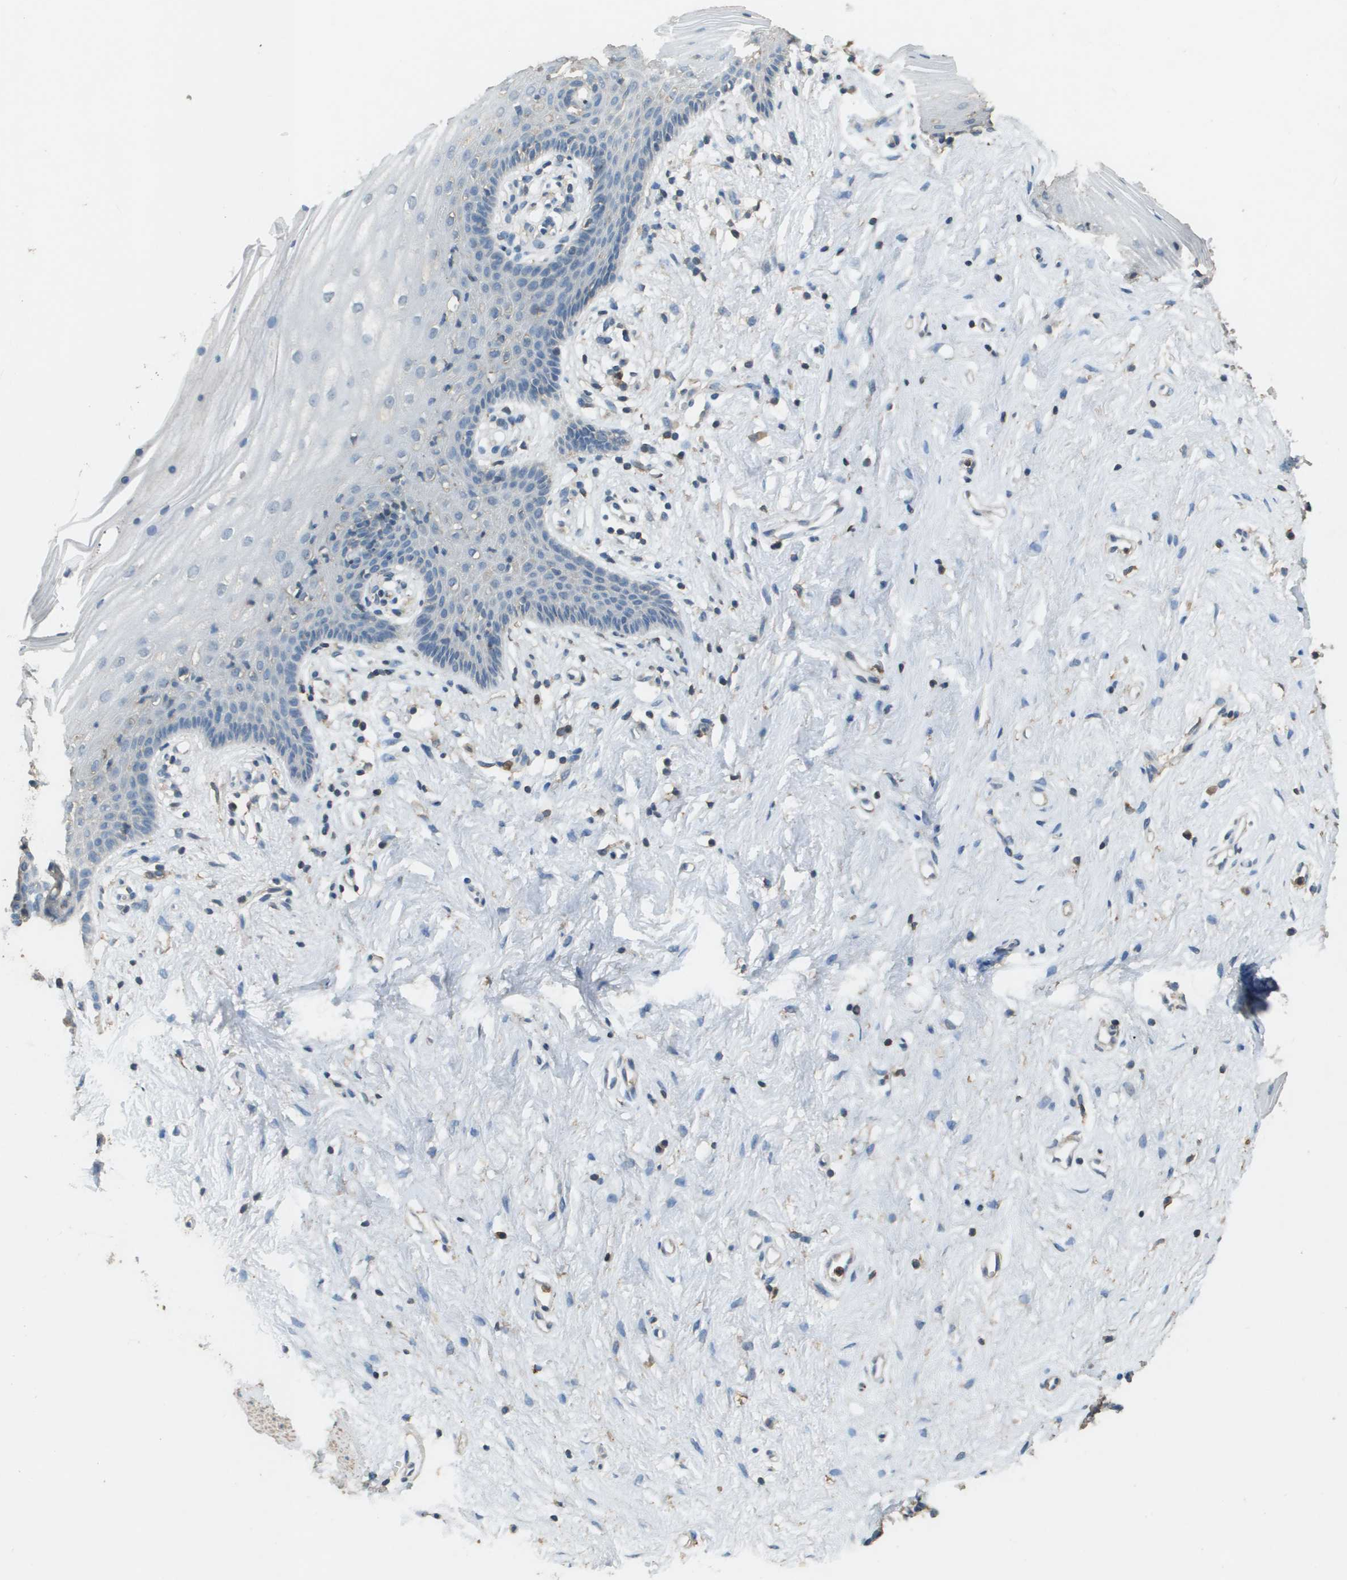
{"staining": {"intensity": "negative", "quantity": "none", "location": "none"}, "tissue": "vagina", "cell_type": "Squamous epithelial cells", "image_type": "normal", "snomed": [{"axis": "morphology", "description": "Normal tissue, NOS"}, {"axis": "topography", "description": "Vagina"}], "caption": "An immunohistochemistry image of normal vagina is shown. There is no staining in squamous epithelial cells of vagina.", "gene": "MS4A7", "patient": {"sex": "female", "age": 44}}